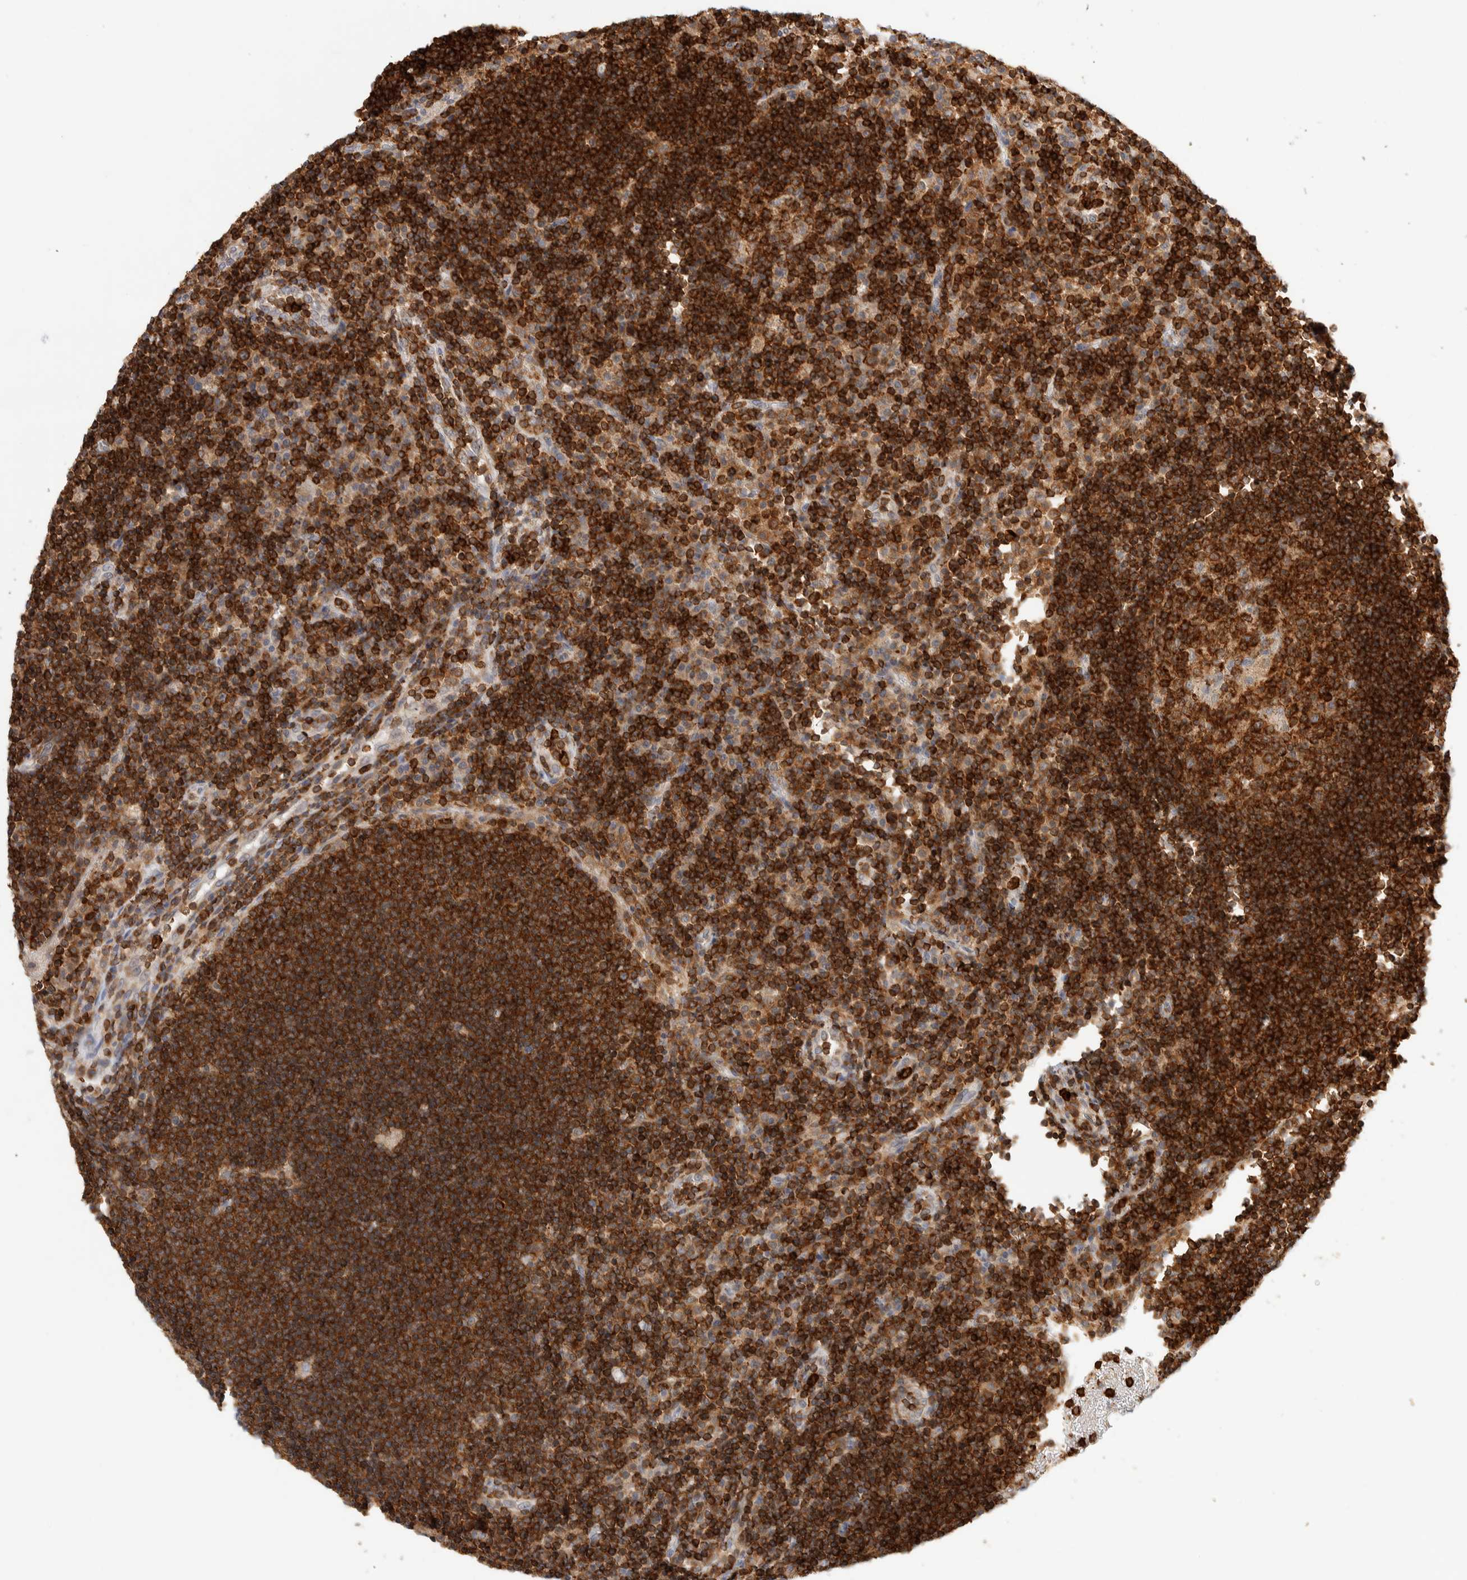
{"staining": {"intensity": "strong", "quantity": ">75%", "location": "cytoplasmic/membranous"}, "tissue": "lymph node", "cell_type": "Germinal center cells", "image_type": "normal", "snomed": [{"axis": "morphology", "description": "Normal tissue, NOS"}, {"axis": "topography", "description": "Lymph node"}], "caption": "High-power microscopy captured an immunohistochemistry (IHC) micrograph of unremarkable lymph node, revealing strong cytoplasmic/membranous expression in approximately >75% of germinal center cells. Nuclei are stained in blue.", "gene": "RUNDC1", "patient": {"sex": "female", "age": 53}}